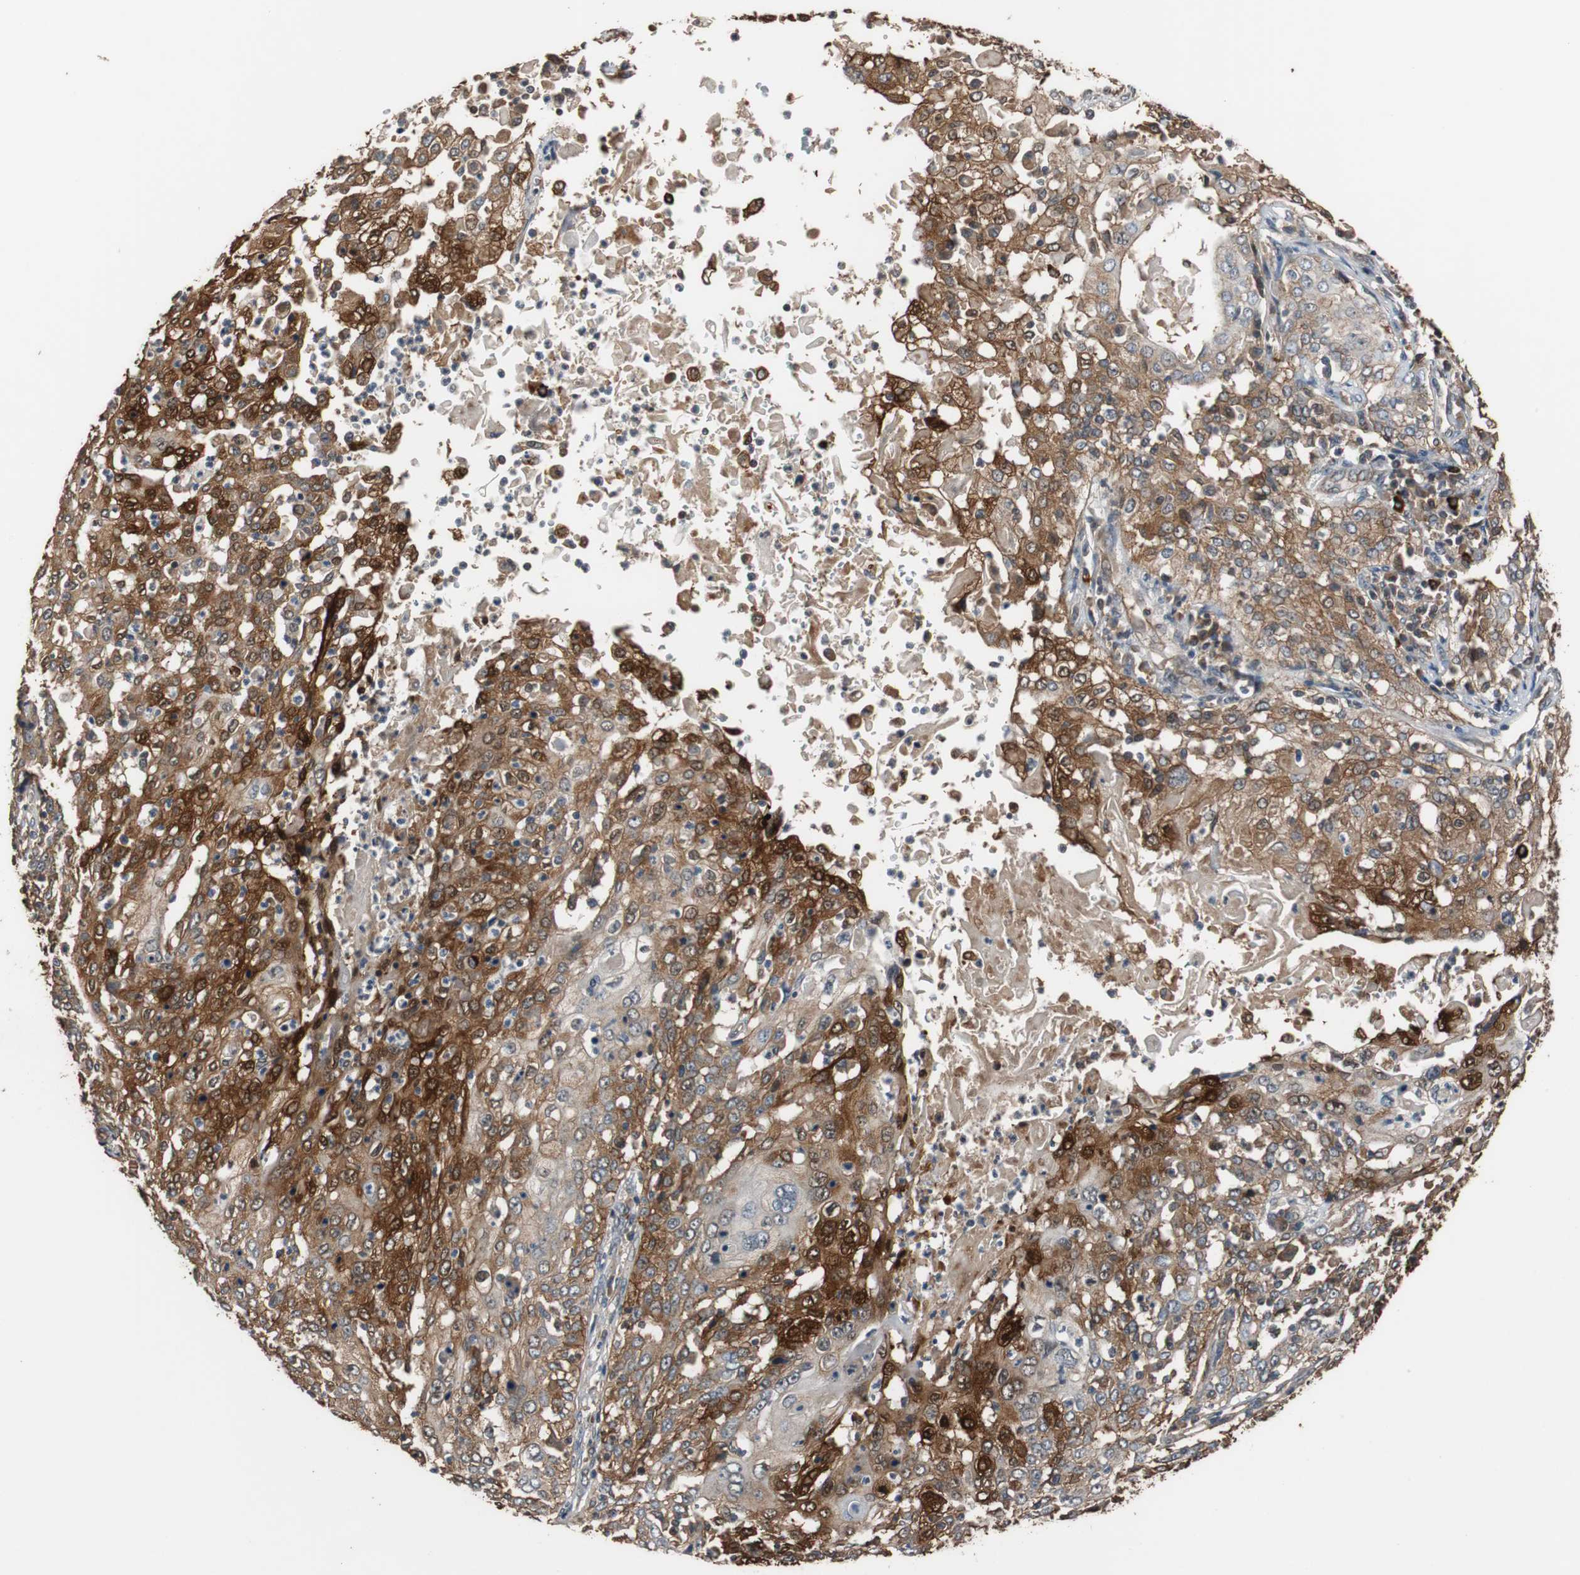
{"staining": {"intensity": "moderate", "quantity": ">75%", "location": "cytoplasmic/membranous,nuclear"}, "tissue": "cervical cancer", "cell_type": "Tumor cells", "image_type": "cancer", "snomed": [{"axis": "morphology", "description": "Squamous cell carcinoma, NOS"}, {"axis": "topography", "description": "Cervix"}], "caption": "Squamous cell carcinoma (cervical) tissue exhibits moderate cytoplasmic/membranous and nuclear staining in about >75% of tumor cells", "gene": "NDRG1", "patient": {"sex": "female", "age": 39}}